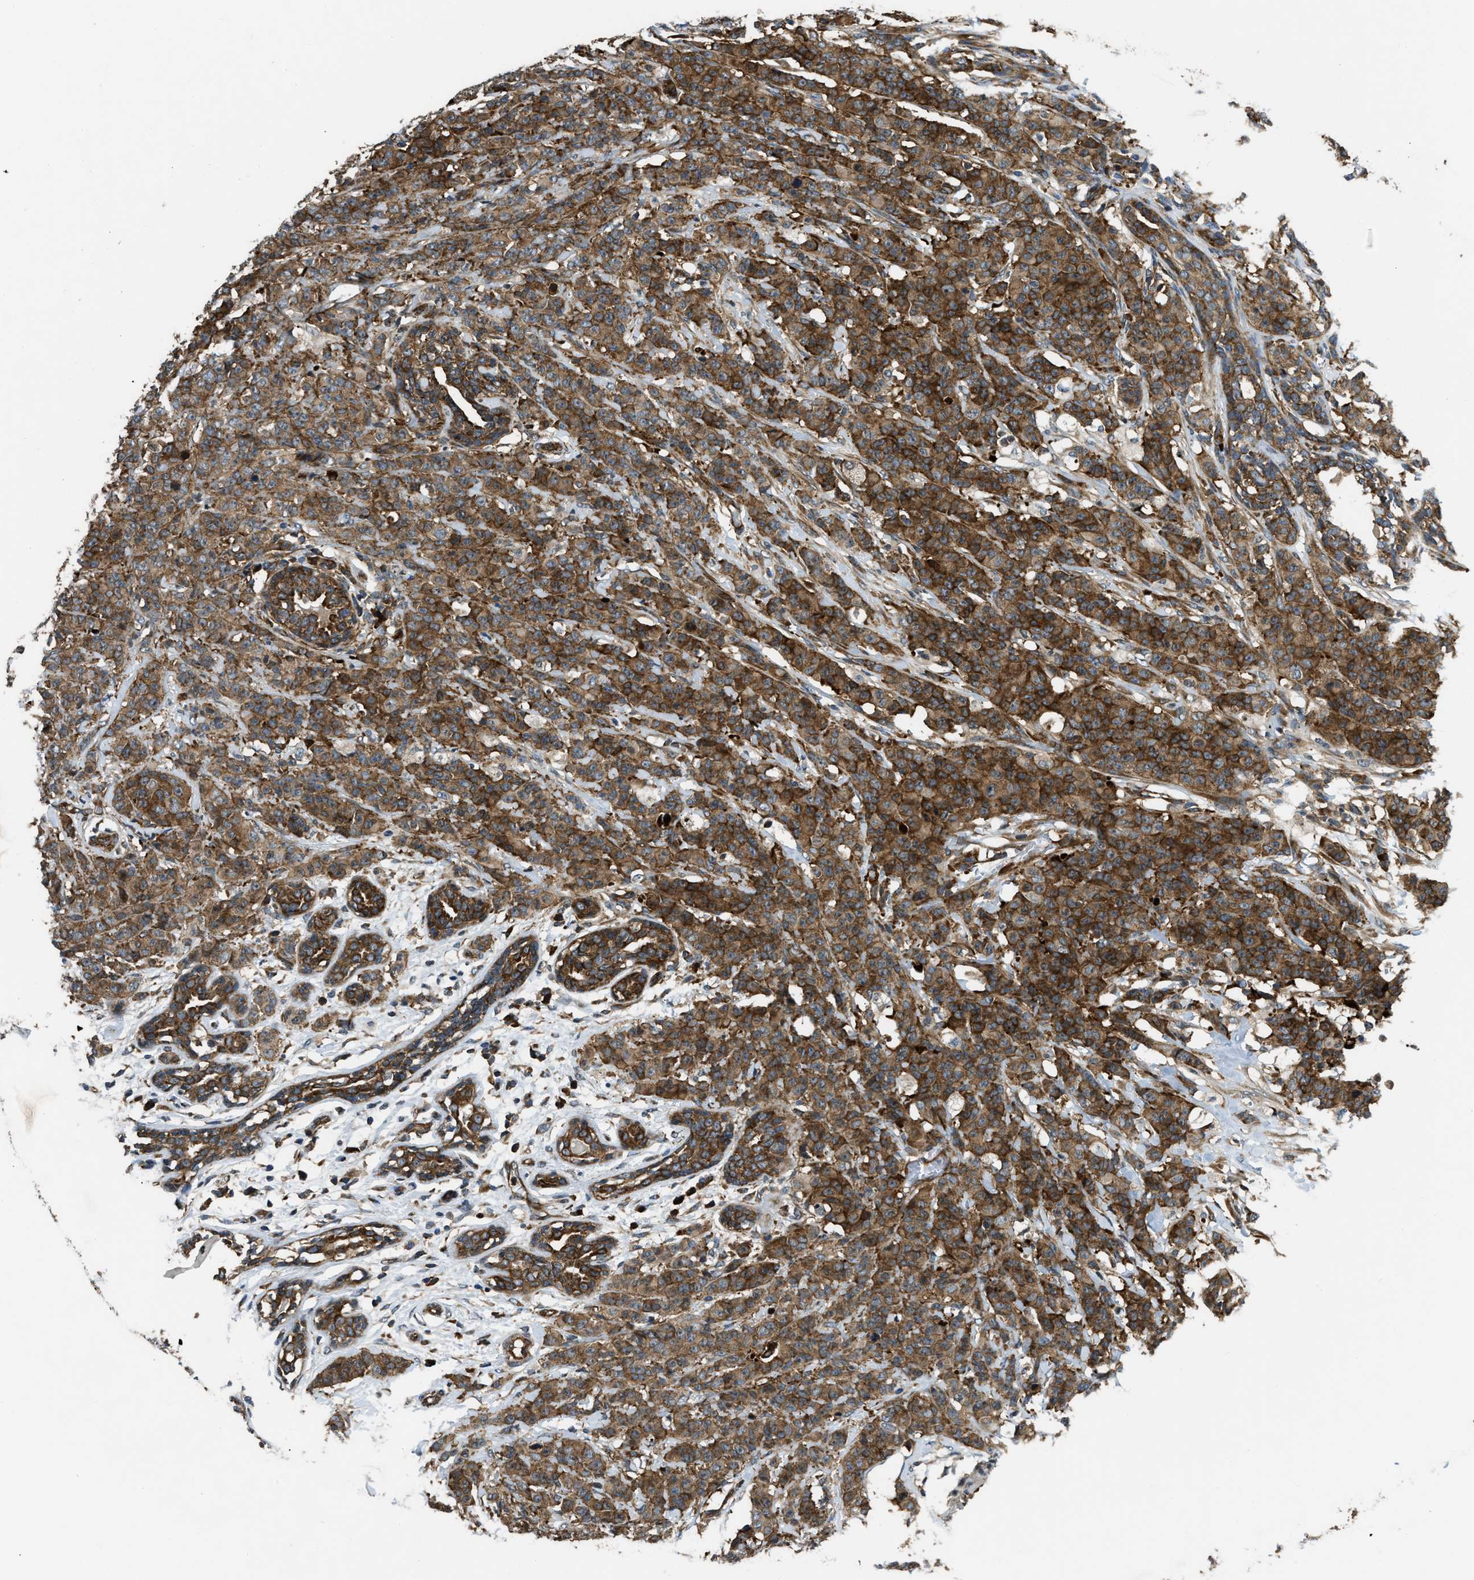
{"staining": {"intensity": "strong", "quantity": ">75%", "location": "cytoplasmic/membranous"}, "tissue": "breast cancer", "cell_type": "Tumor cells", "image_type": "cancer", "snomed": [{"axis": "morphology", "description": "Normal tissue, NOS"}, {"axis": "morphology", "description": "Duct carcinoma"}, {"axis": "topography", "description": "Breast"}], "caption": "The histopathology image shows staining of infiltrating ductal carcinoma (breast), revealing strong cytoplasmic/membranous protein expression (brown color) within tumor cells.", "gene": "RASGRF2", "patient": {"sex": "female", "age": 40}}